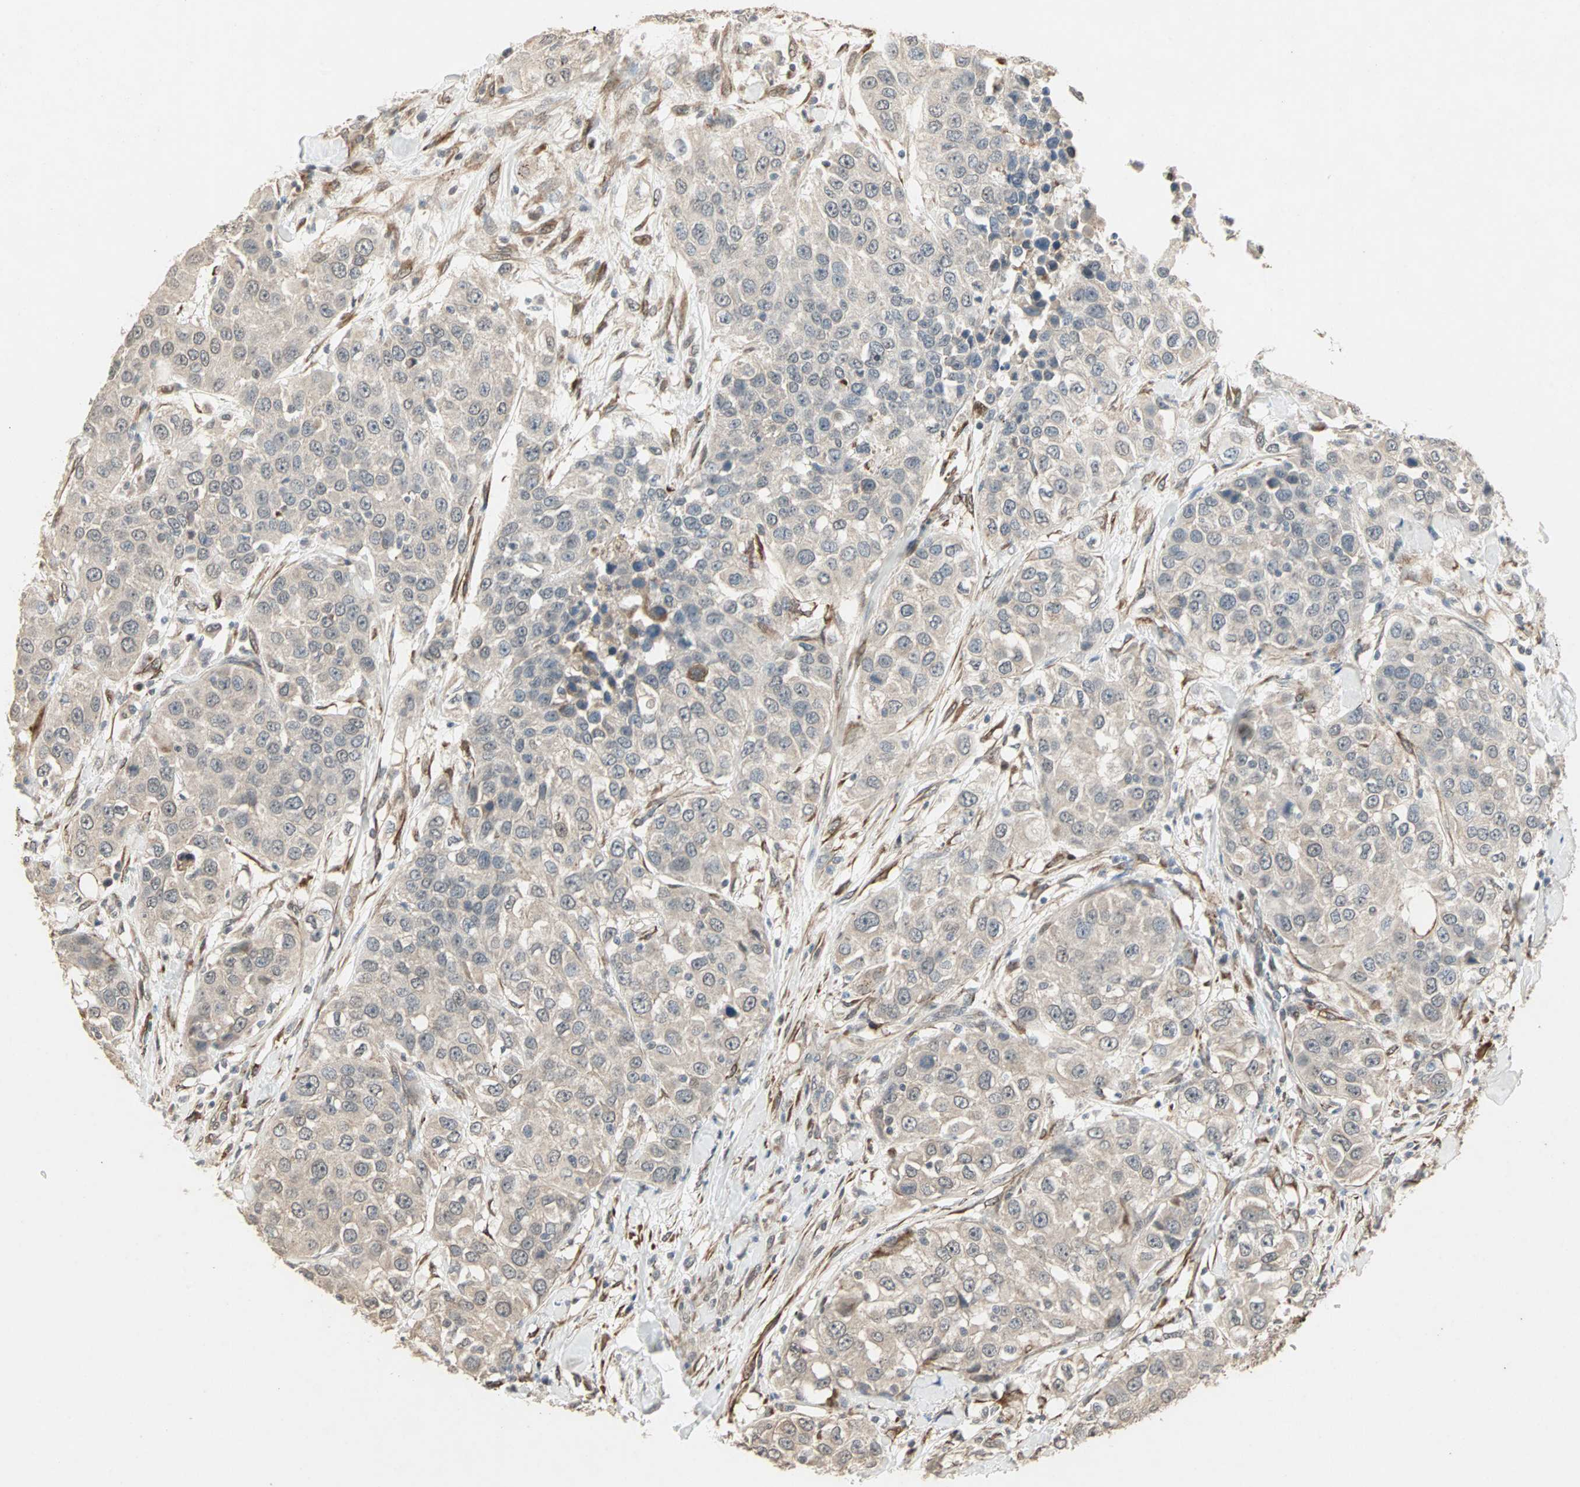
{"staining": {"intensity": "weak", "quantity": "25%-75%", "location": "cytoplasmic/membranous"}, "tissue": "urothelial cancer", "cell_type": "Tumor cells", "image_type": "cancer", "snomed": [{"axis": "morphology", "description": "Urothelial carcinoma, High grade"}, {"axis": "topography", "description": "Urinary bladder"}], "caption": "Immunohistochemistry (IHC) staining of urothelial cancer, which demonstrates low levels of weak cytoplasmic/membranous positivity in about 25%-75% of tumor cells indicating weak cytoplasmic/membranous protein expression. The staining was performed using DAB (brown) for protein detection and nuclei were counterstained in hematoxylin (blue).", "gene": "TRPV4", "patient": {"sex": "female", "age": 80}}